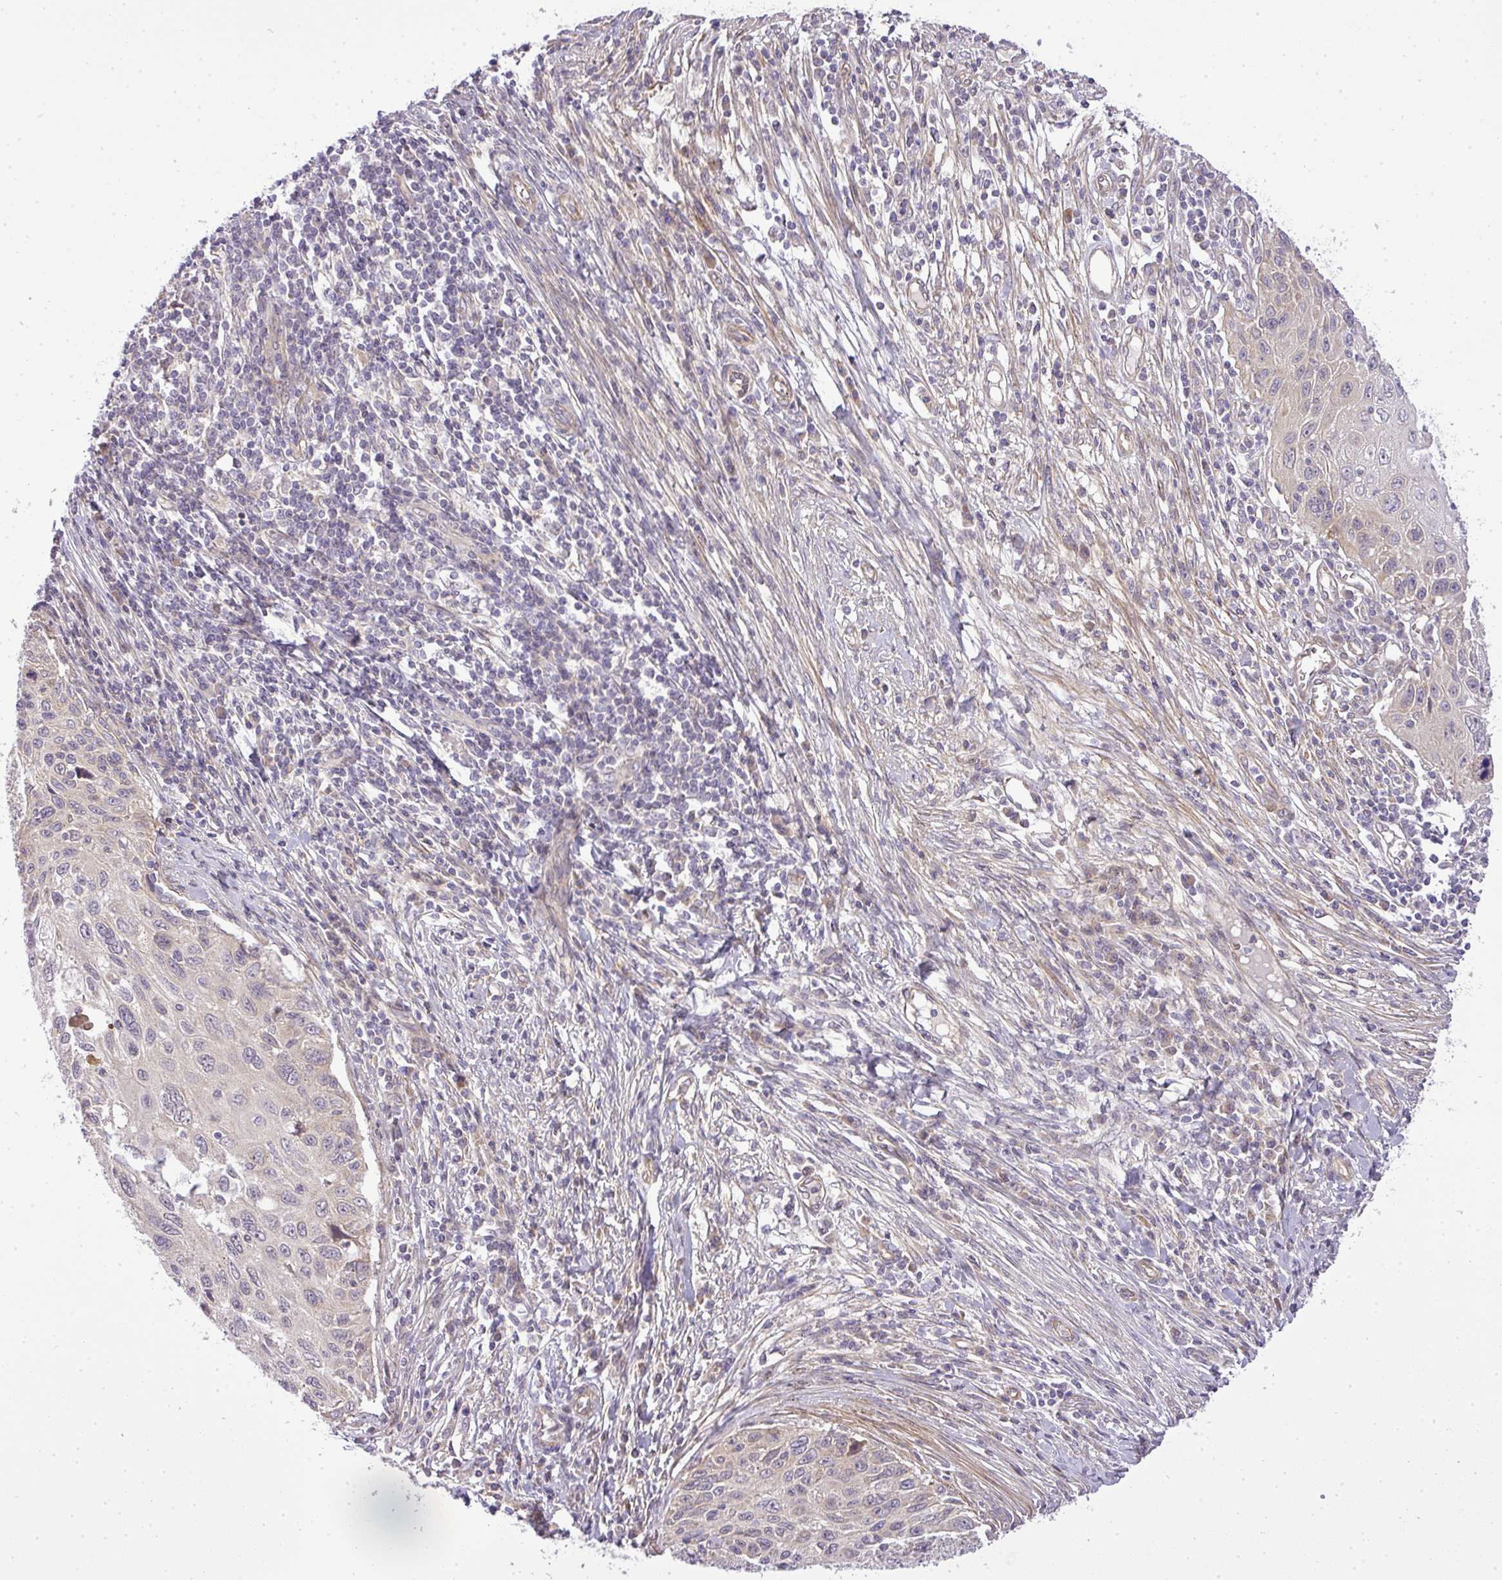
{"staining": {"intensity": "weak", "quantity": "<25%", "location": "cytoplasmic/membranous"}, "tissue": "cervical cancer", "cell_type": "Tumor cells", "image_type": "cancer", "snomed": [{"axis": "morphology", "description": "Squamous cell carcinoma, NOS"}, {"axis": "topography", "description": "Cervix"}], "caption": "High power microscopy histopathology image of an immunohistochemistry photomicrograph of cervical cancer, revealing no significant staining in tumor cells.", "gene": "ZDHHC1", "patient": {"sex": "female", "age": 70}}